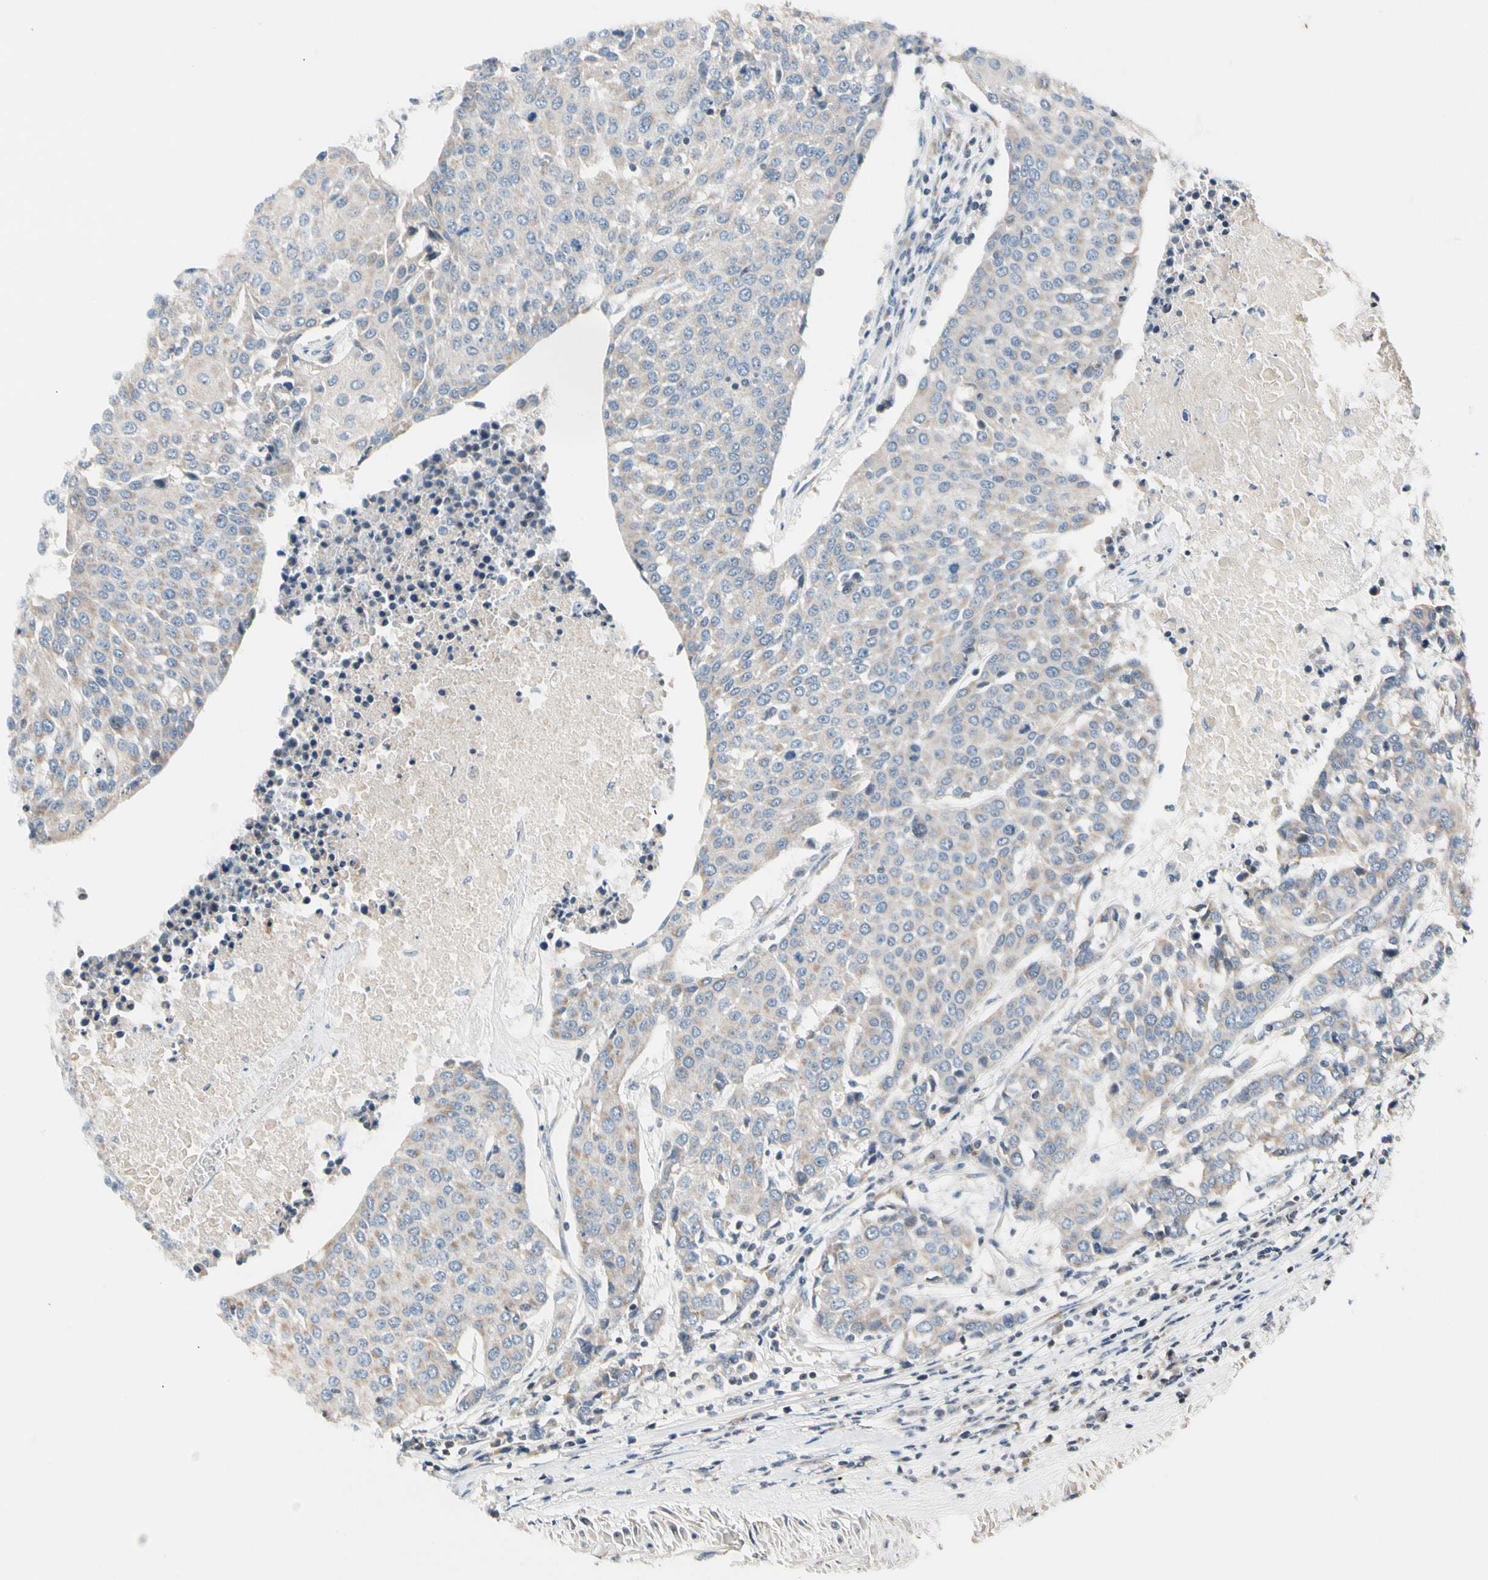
{"staining": {"intensity": "negative", "quantity": "none", "location": "none"}, "tissue": "urothelial cancer", "cell_type": "Tumor cells", "image_type": "cancer", "snomed": [{"axis": "morphology", "description": "Urothelial carcinoma, High grade"}, {"axis": "topography", "description": "Urinary bladder"}], "caption": "Urothelial cancer was stained to show a protein in brown. There is no significant expression in tumor cells.", "gene": "SOX30", "patient": {"sex": "female", "age": 85}}